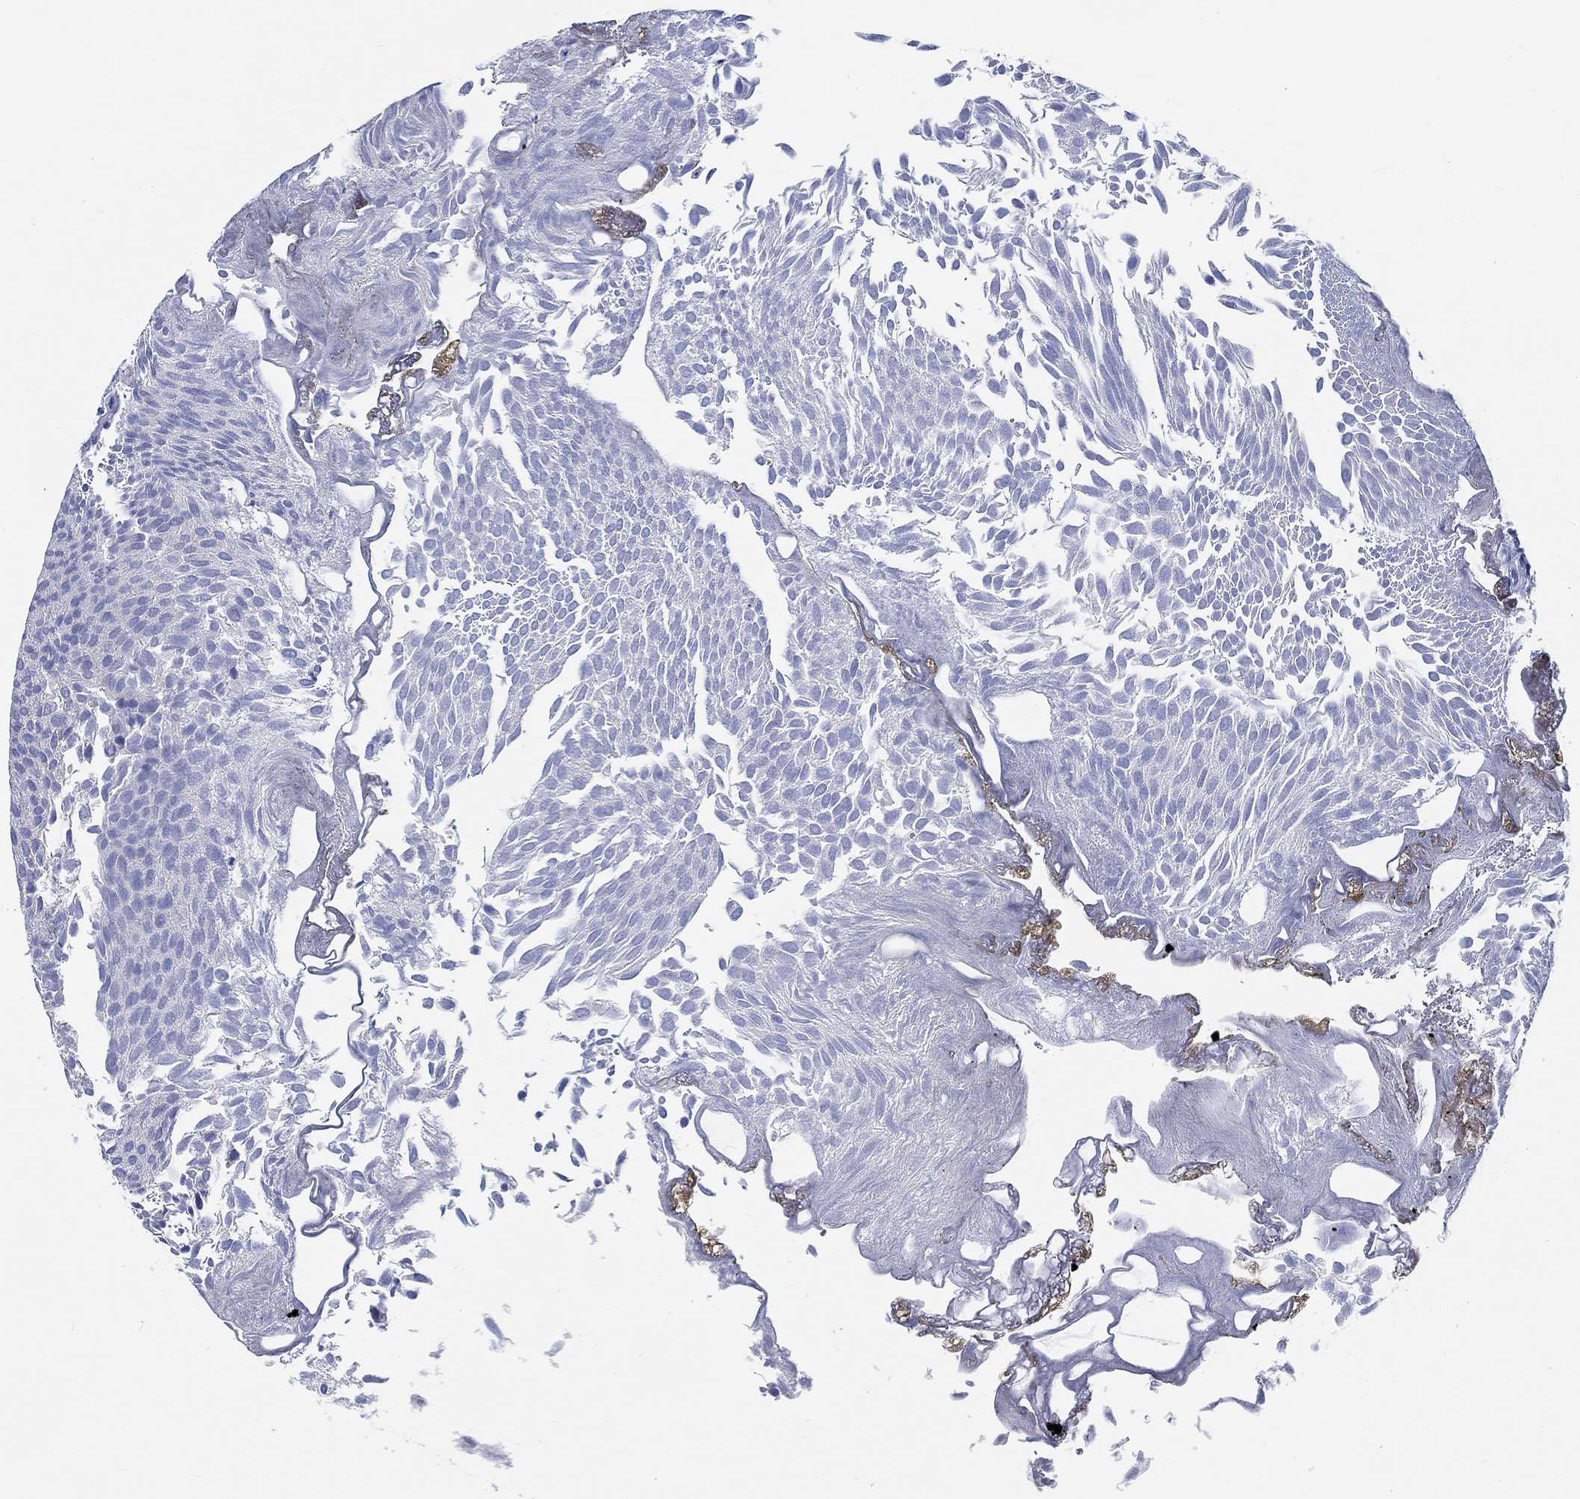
{"staining": {"intensity": "negative", "quantity": "none", "location": "none"}, "tissue": "urothelial cancer", "cell_type": "Tumor cells", "image_type": "cancer", "snomed": [{"axis": "morphology", "description": "Urothelial carcinoma, Low grade"}, {"axis": "topography", "description": "Urinary bladder"}], "caption": "This photomicrograph is of low-grade urothelial carcinoma stained with immunohistochemistry to label a protein in brown with the nuclei are counter-stained blue. There is no staining in tumor cells.", "gene": "RD3L", "patient": {"sex": "male", "age": 52}}